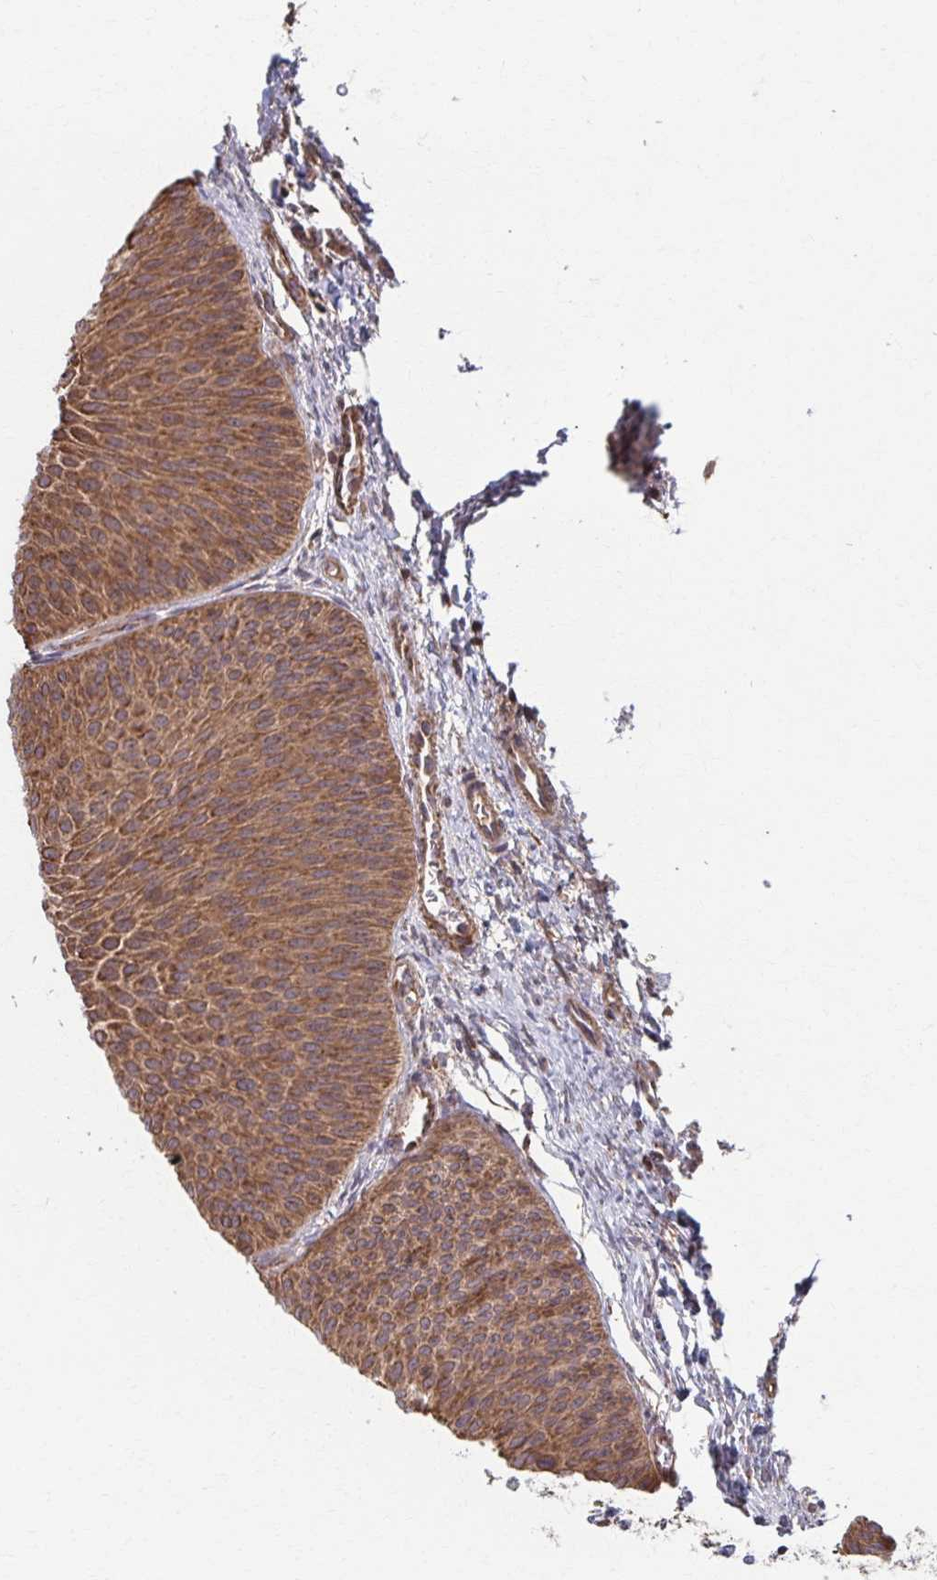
{"staining": {"intensity": "moderate", "quantity": ">75%", "location": "cytoplasmic/membranous"}, "tissue": "urothelial cancer", "cell_type": "Tumor cells", "image_type": "cancer", "snomed": [{"axis": "morphology", "description": "Urothelial carcinoma, Low grade"}, {"axis": "topography", "description": "Urinary bladder"}], "caption": "Low-grade urothelial carcinoma stained with a protein marker displays moderate staining in tumor cells.", "gene": "KLHL34", "patient": {"sex": "female", "age": 60}}